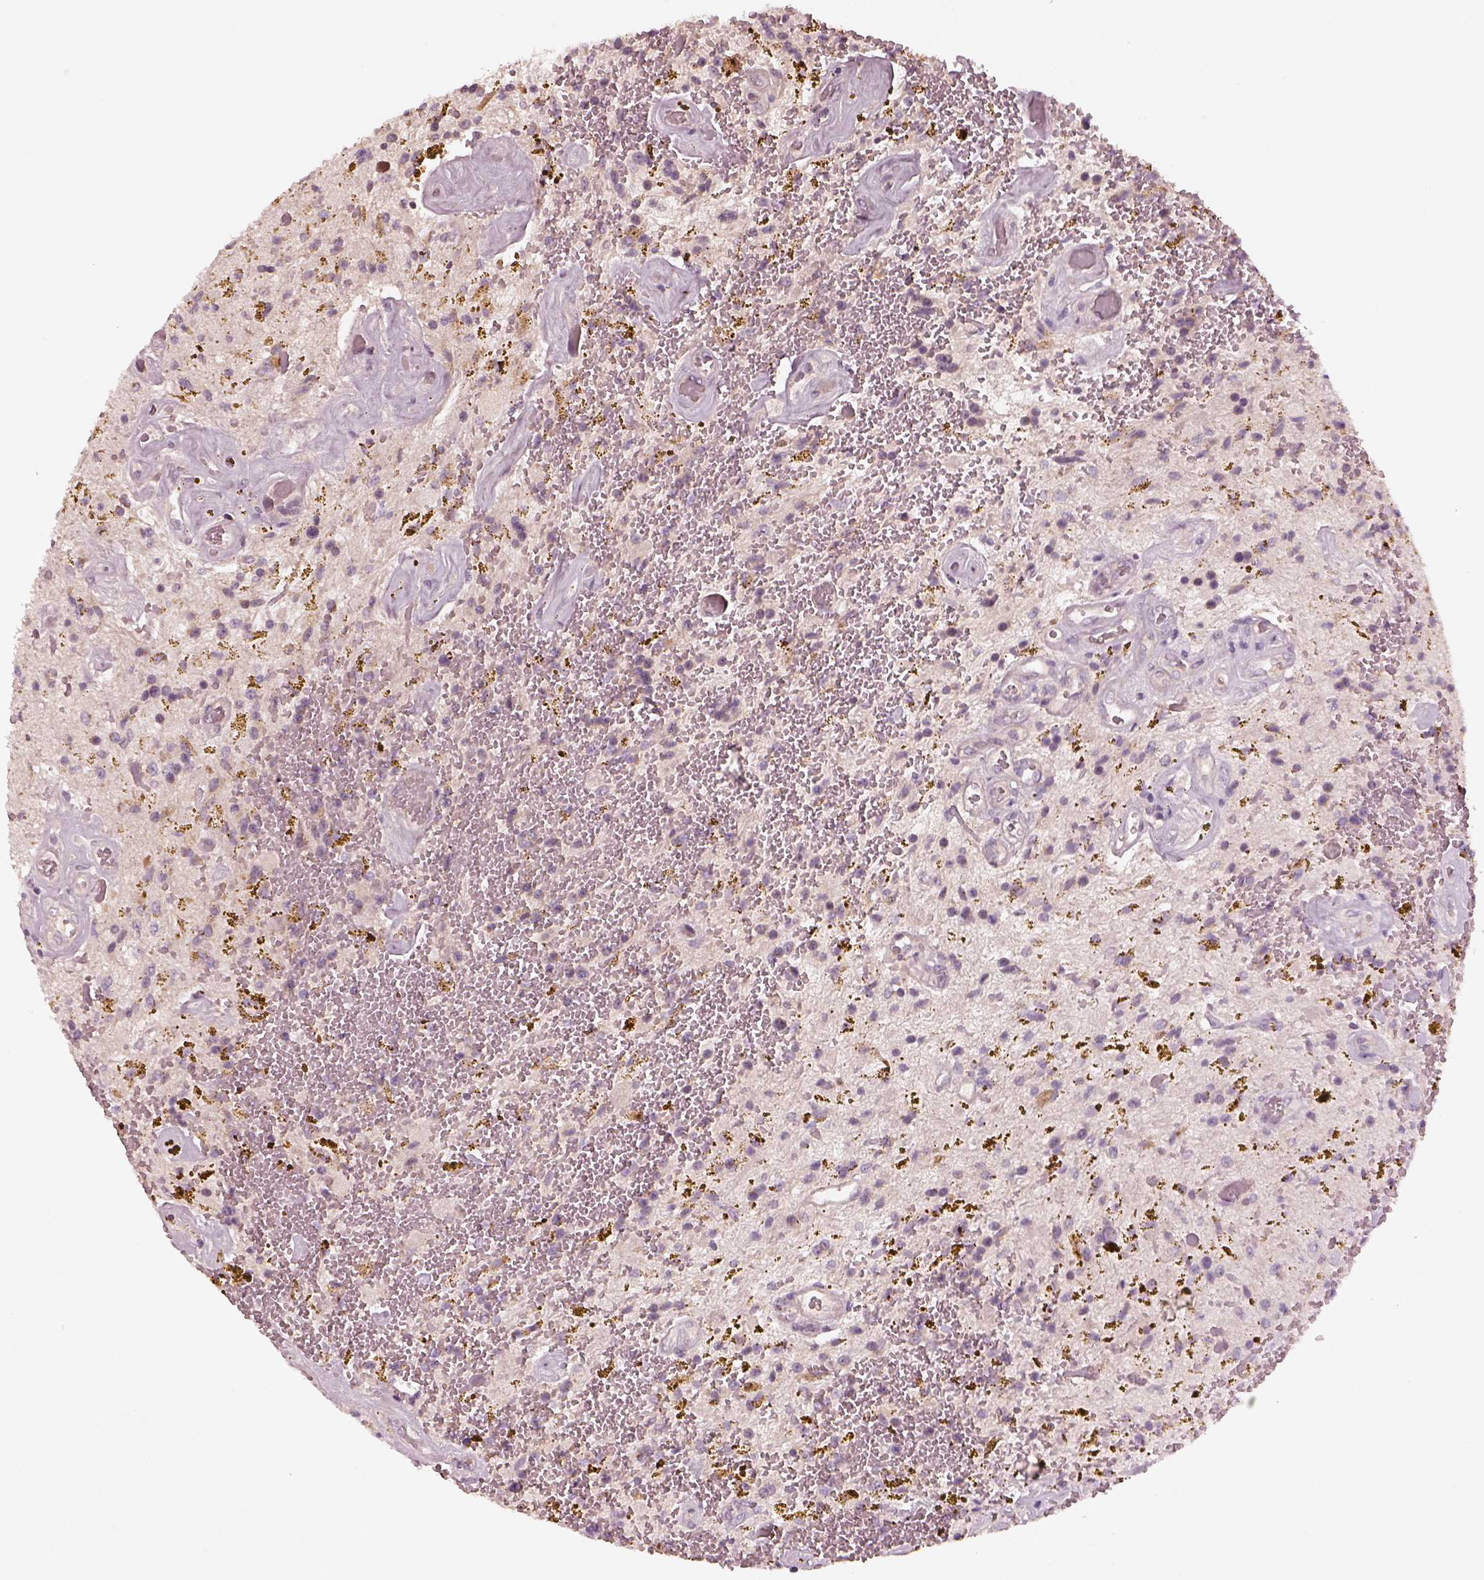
{"staining": {"intensity": "negative", "quantity": "none", "location": "none"}, "tissue": "glioma", "cell_type": "Tumor cells", "image_type": "cancer", "snomed": [{"axis": "morphology", "description": "Glioma, malignant, Low grade"}, {"axis": "topography", "description": "Cerebellum"}], "caption": "This photomicrograph is of glioma stained with IHC to label a protein in brown with the nuclei are counter-stained blue. There is no staining in tumor cells.", "gene": "SDCBP2", "patient": {"sex": "female", "age": 14}}